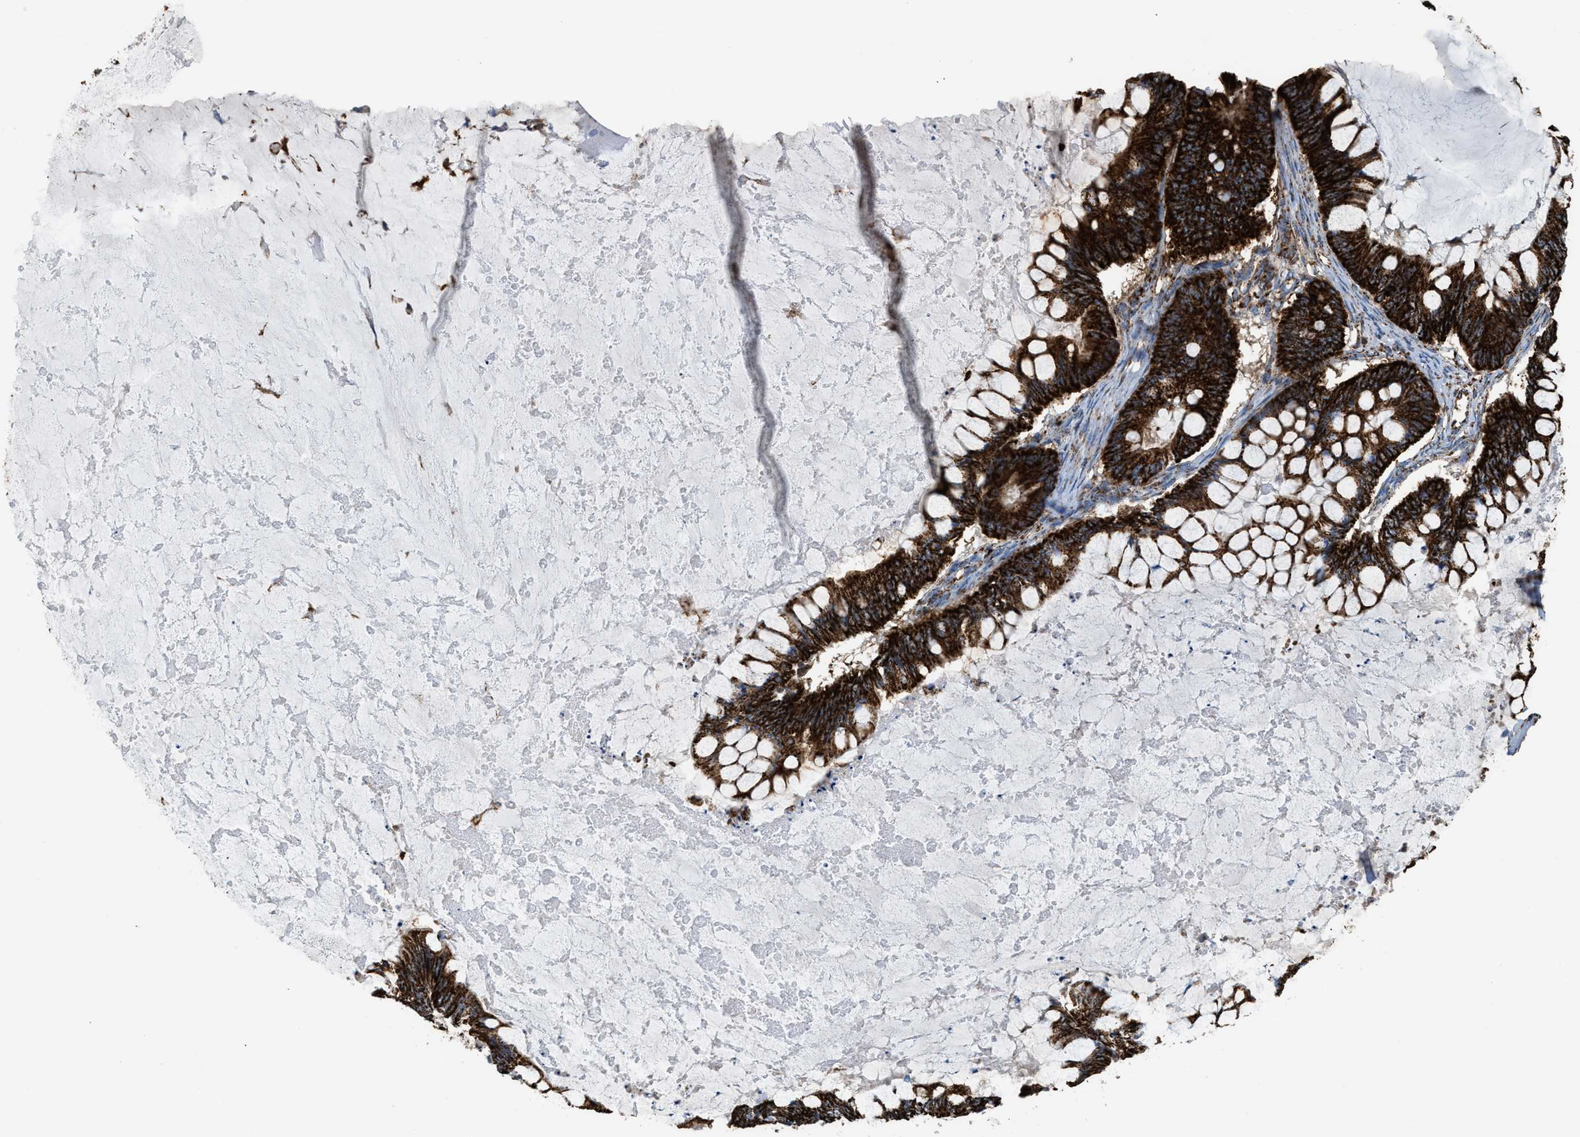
{"staining": {"intensity": "strong", "quantity": ">75%", "location": "cytoplasmic/membranous"}, "tissue": "ovarian cancer", "cell_type": "Tumor cells", "image_type": "cancer", "snomed": [{"axis": "morphology", "description": "Cystadenocarcinoma, mucinous, NOS"}, {"axis": "topography", "description": "Ovary"}], "caption": "Strong cytoplasmic/membranous positivity is seen in about >75% of tumor cells in ovarian cancer (mucinous cystadenocarcinoma). (Brightfield microscopy of DAB IHC at high magnification).", "gene": "ECHS1", "patient": {"sex": "female", "age": 61}}